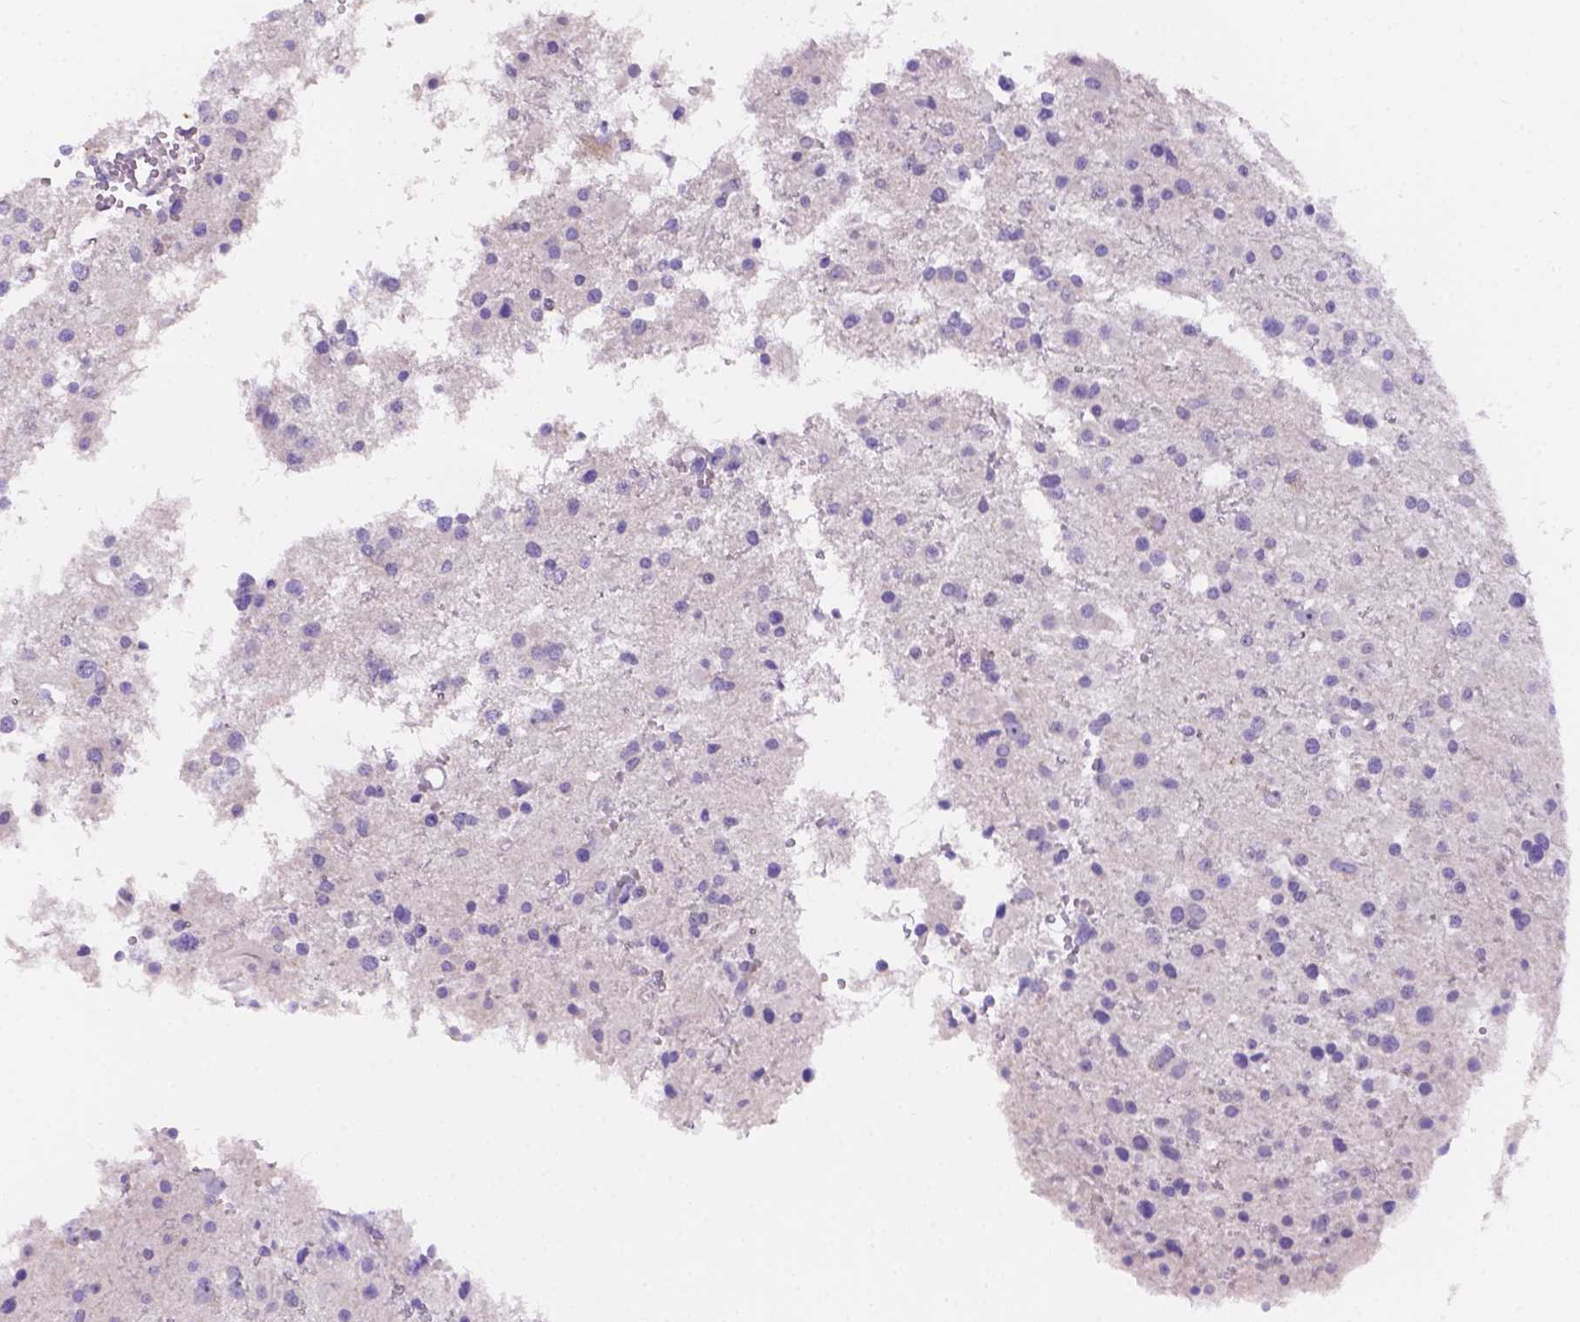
{"staining": {"intensity": "negative", "quantity": "none", "location": "none"}, "tissue": "glioma", "cell_type": "Tumor cells", "image_type": "cancer", "snomed": [{"axis": "morphology", "description": "Glioma, malignant, High grade"}, {"axis": "topography", "description": "Brain"}], "caption": "A high-resolution photomicrograph shows IHC staining of malignant high-grade glioma, which demonstrates no significant expression in tumor cells.", "gene": "CD96", "patient": {"sex": "male", "age": 54}}